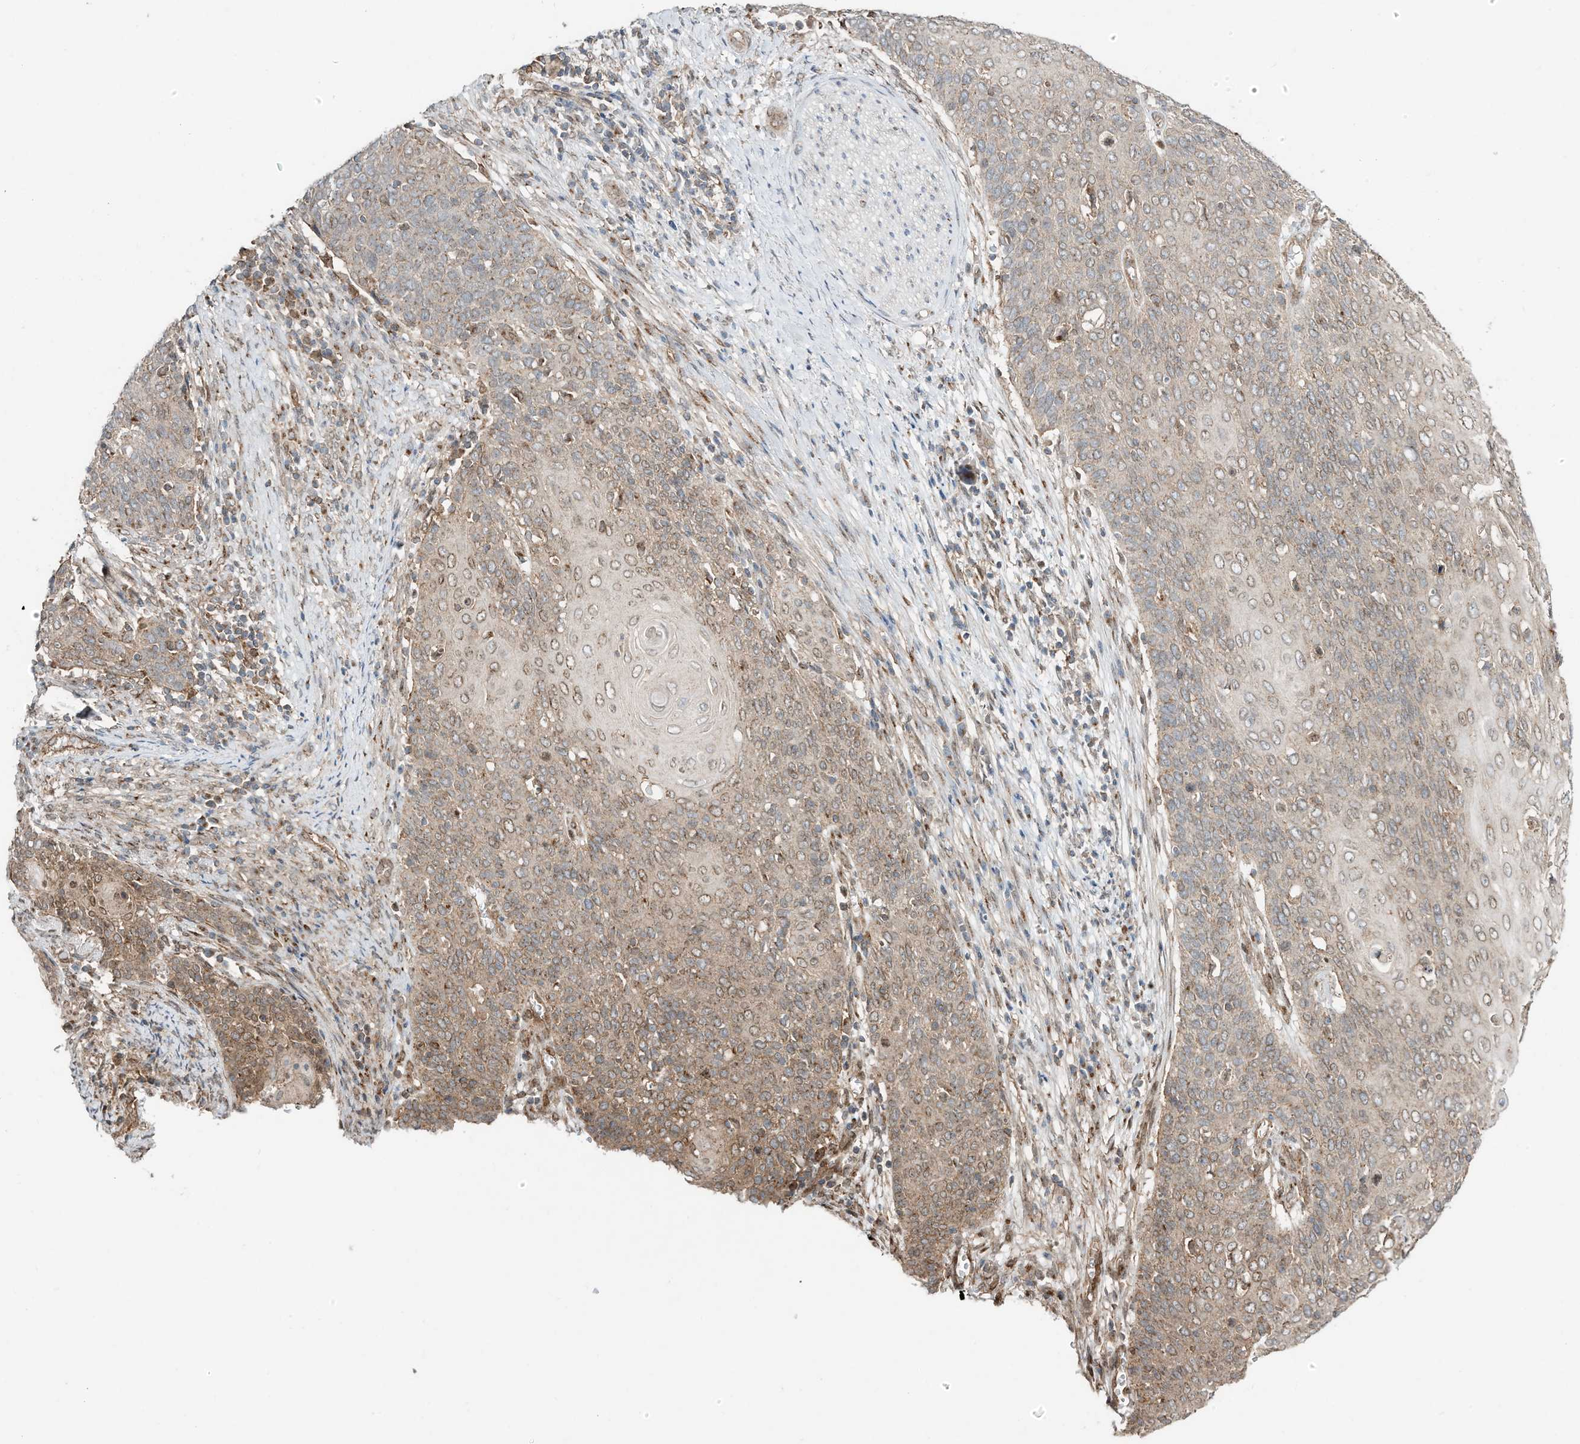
{"staining": {"intensity": "moderate", "quantity": ">75%", "location": "cytoplasmic/membranous,nuclear"}, "tissue": "cervical cancer", "cell_type": "Tumor cells", "image_type": "cancer", "snomed": [{"axis": "morphology", "description": "Squamous cell carcinoma, NOS"}, {"axis": "topography", "description": "Cervix"}], "caption": "Moderate cytoplasmic/membranous and nuclear staining for a protein is present in about >75% of tumor cells of cervical cancer (squamous cell carcinoma) using IHC.", "gene": "CUX1", "patient": {"sex": "female", "age": 39}}